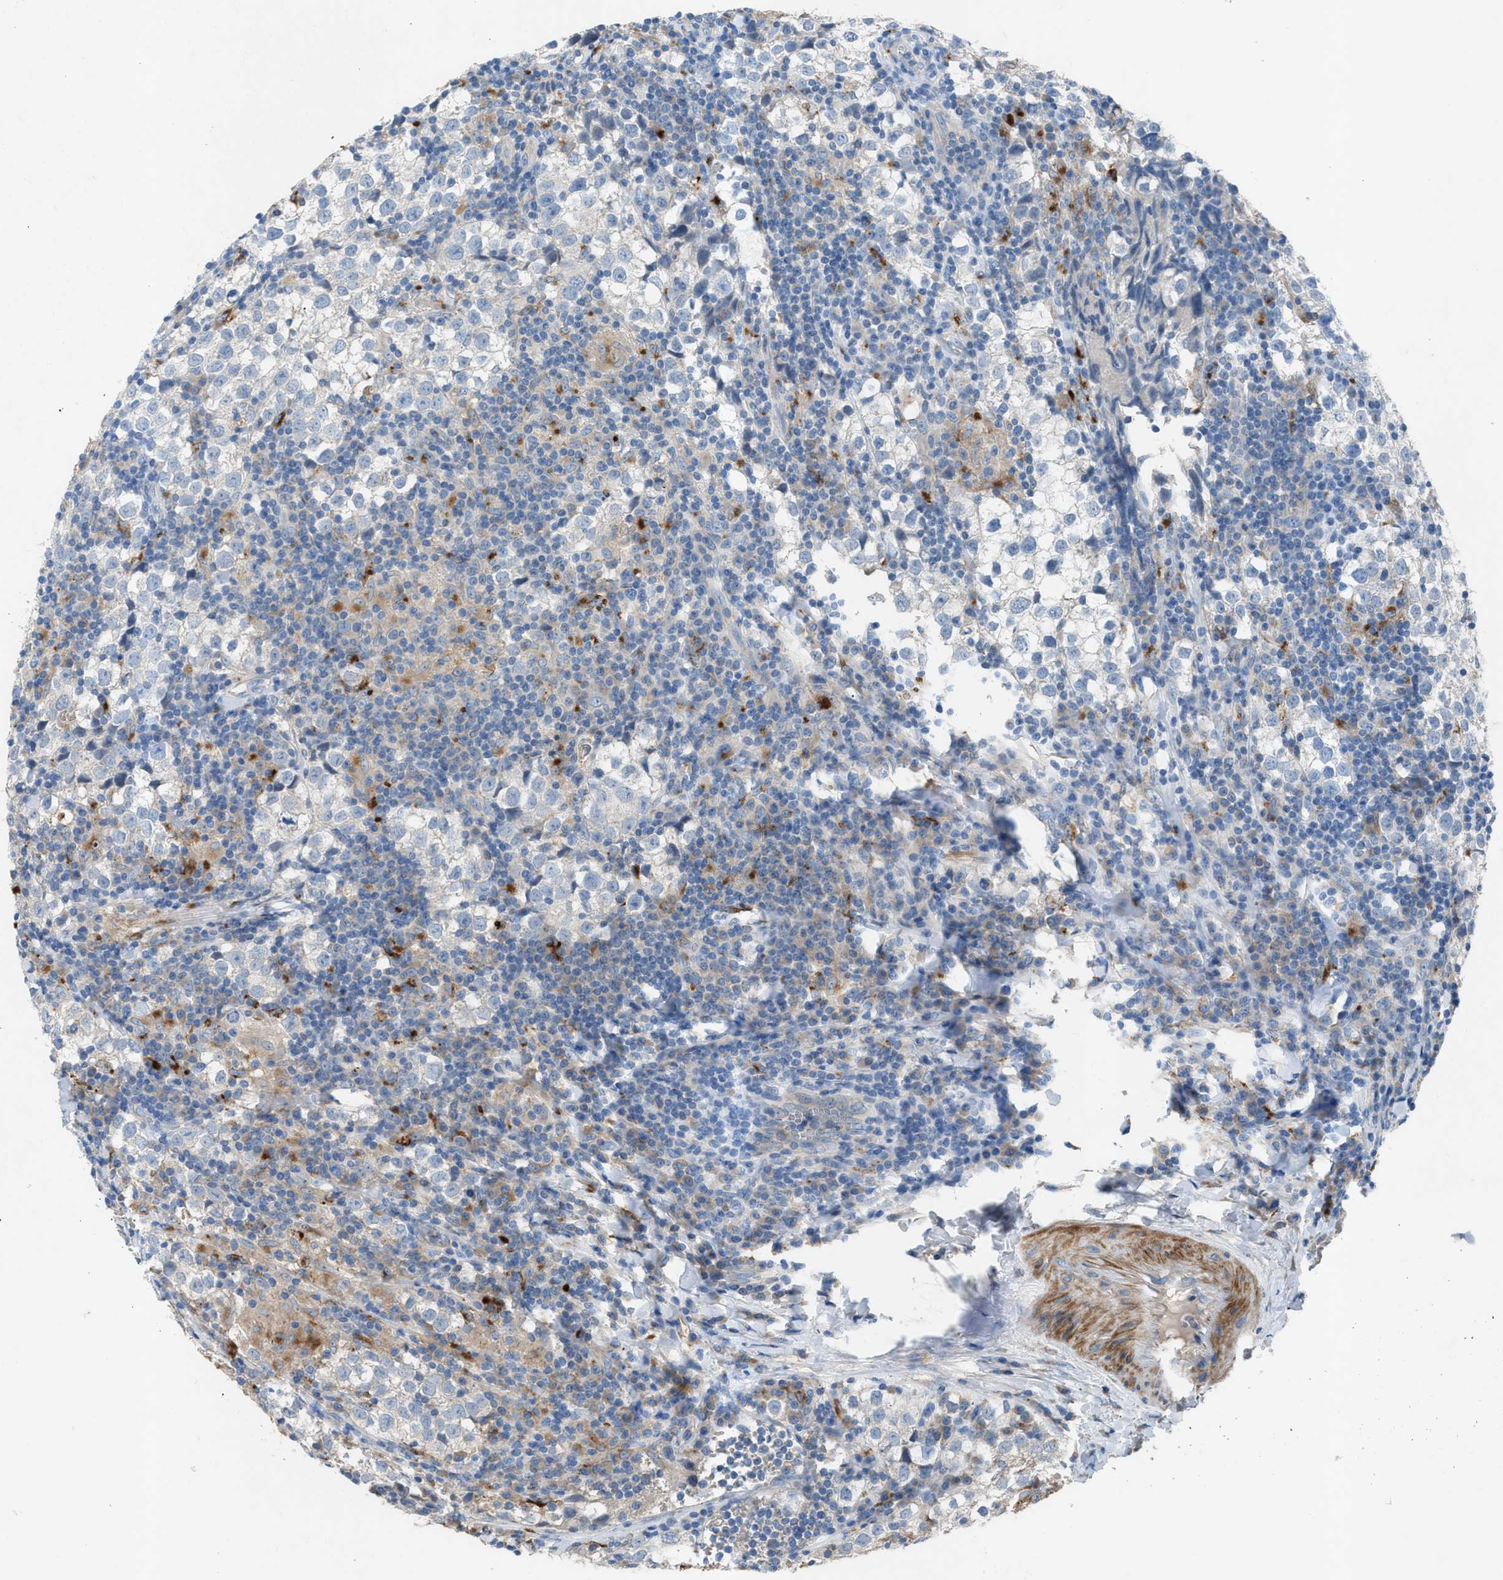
{"staining": {"intensity": "negative", "quantity": "none", "location": "none"}, "tissue": "testis cancer", "cell_type": "Tumor cells", "image_type": "cancer", "snomed": [{"axis": "morphology", "description": "Seminoma, NOS"}, {"axis": "morphology", "description": "Carcinoma, Embryonal, NOS"}, {"axis": "topography", "description": "Testis"}], "caption": "DAB (3,3'-diaminobenzidine) immunohistochemical staining of seminoma (testis) shows no significant positivity in tumor cells.", "gene": "AOAH", "patient": {"sex": "male", "age": 36}}